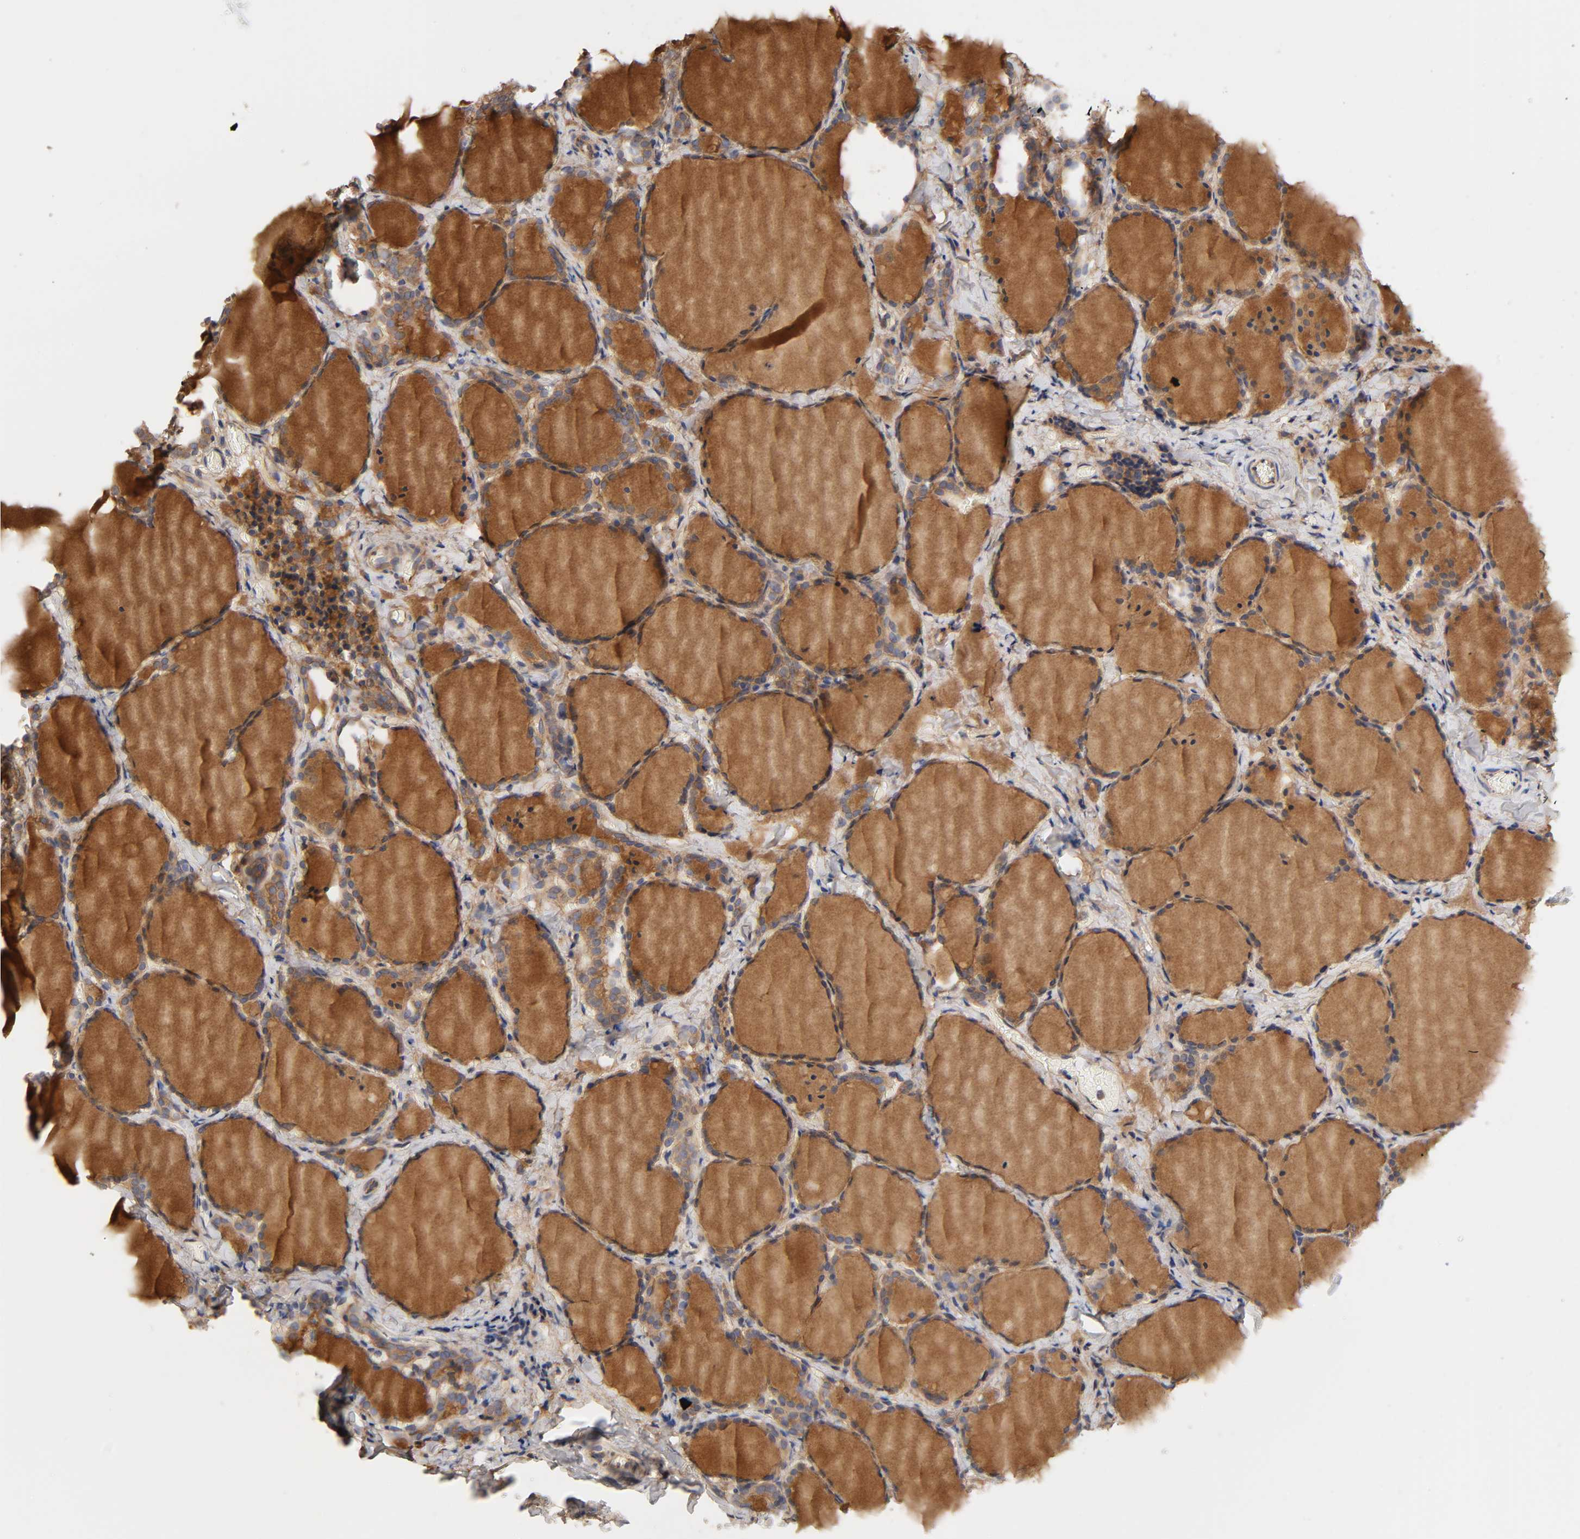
{"staining": {"intensity": "moderate", "quantity": ">75%", "location": "cytoplasmic/membranous"}, "tissue": "thyroid gland", "cell_type": "Glandular cells", "image_type": "normal", "snomed": [{"axis": "morphology", "description": "Normal tissue, NOS"}, {"axis": "morphology", "description": "Papillary adenocarcinoma, NOS"}, {"axis": "topography", "description": "Thyroid gland"}], "caption": "Immunohistochemistry image of normal thyroid gland stained for a protein (brown), which displays medium levels of moderate cytoplasmic/membranous positivity in about >75% of glandular cells.", "gene": "RAB13", "patient": {"sex": "female", "age": 30}}